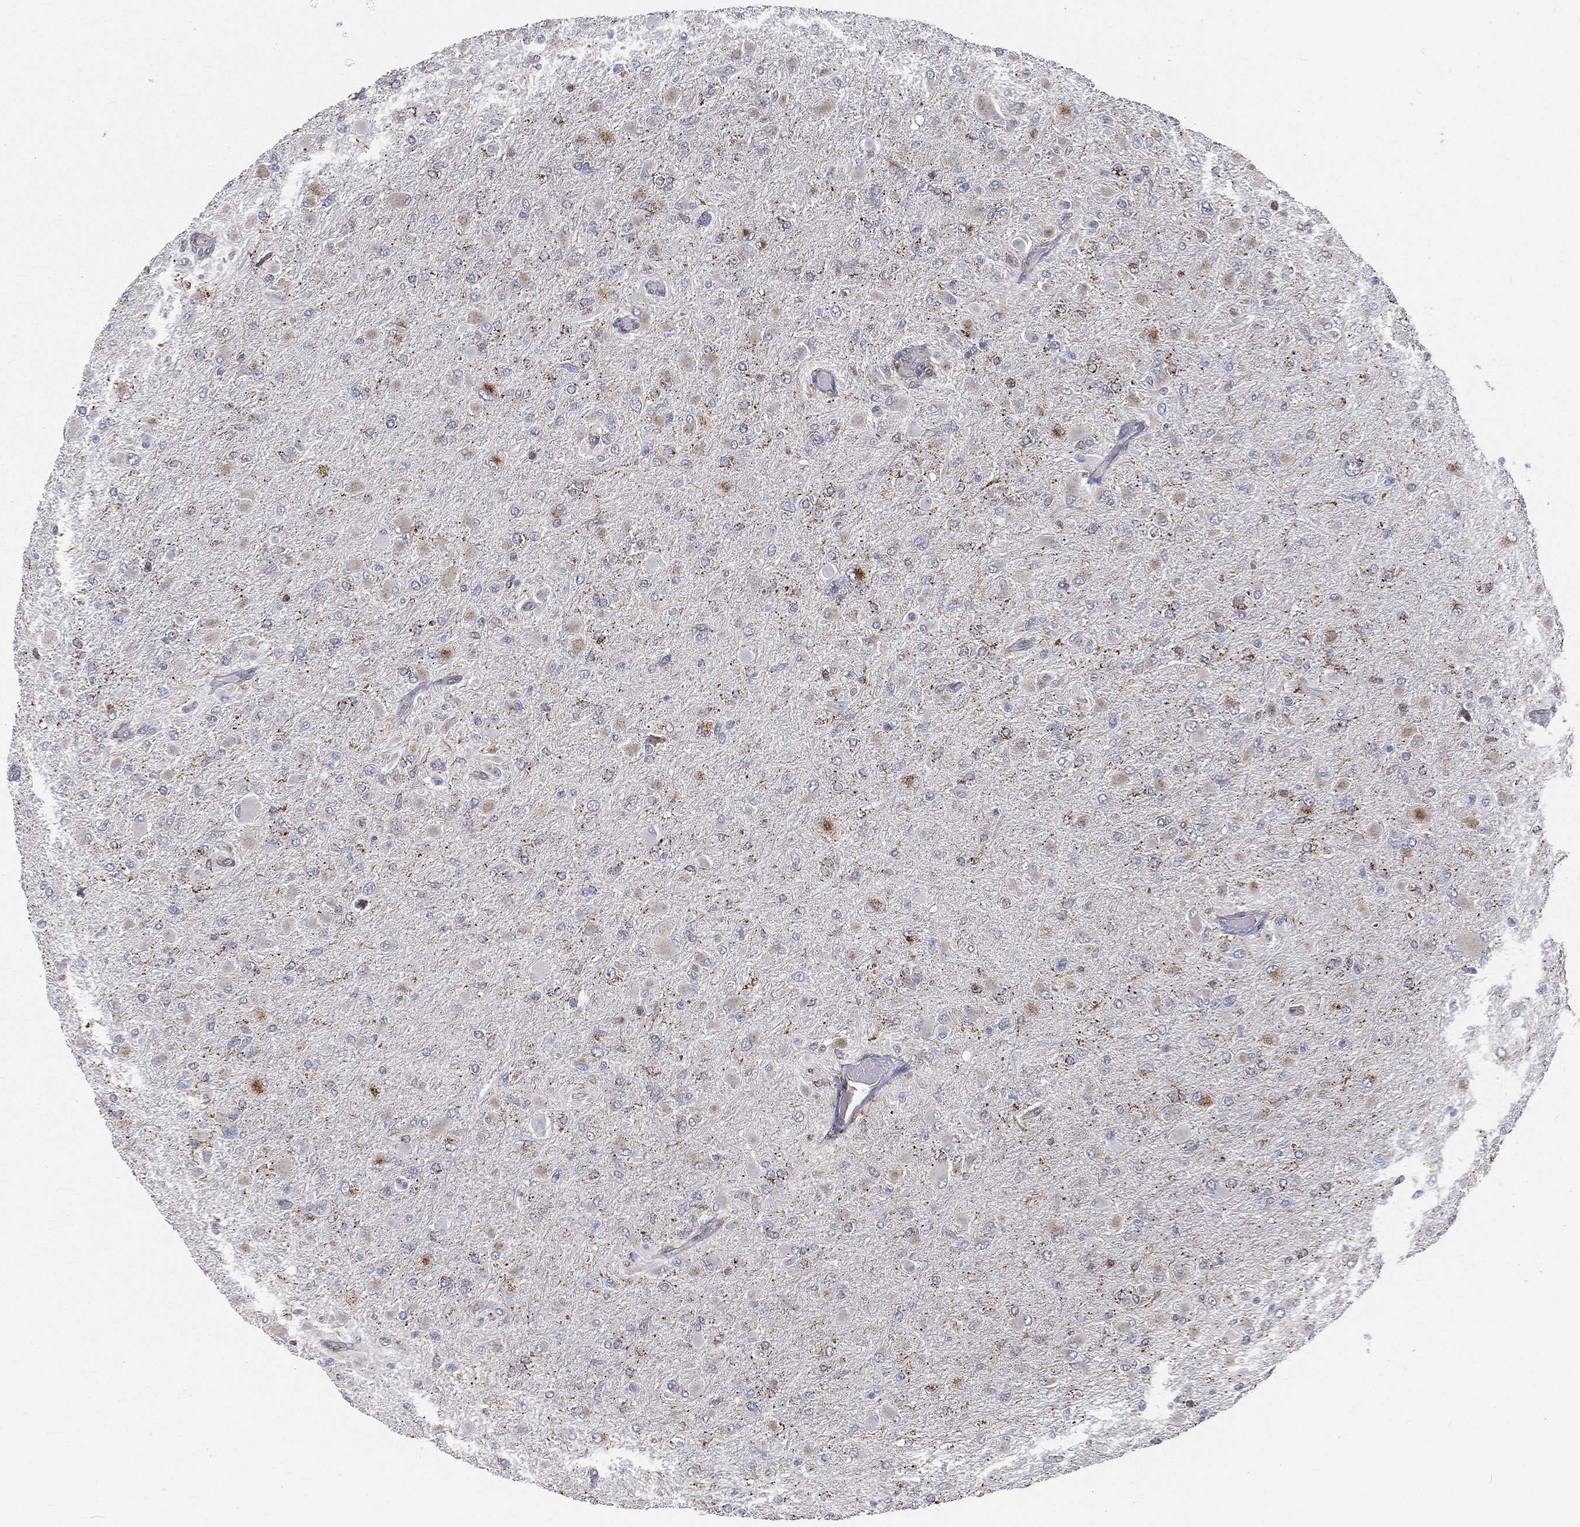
{"staining": {"intensity": "strong", "quantity": "<25%", "location": "cytoplasmic/membranous"}, "tissue": "glioma", "cell_type": "Tumor cells", "image_type": "cancer", "snomed": [{"axis": "morphology", "description": "Glioma, malignant, High grade"}, {"axis": "topography", "description": "Cerebral cortex"}], "caption": "Protein staining of malignant high-grade glioma tissue shows strong cytoplasmic/membranous staining in approximately <25% of tumor cells.", "gene": "RIN3", "patient": {"sex": "female", "age": 36}}